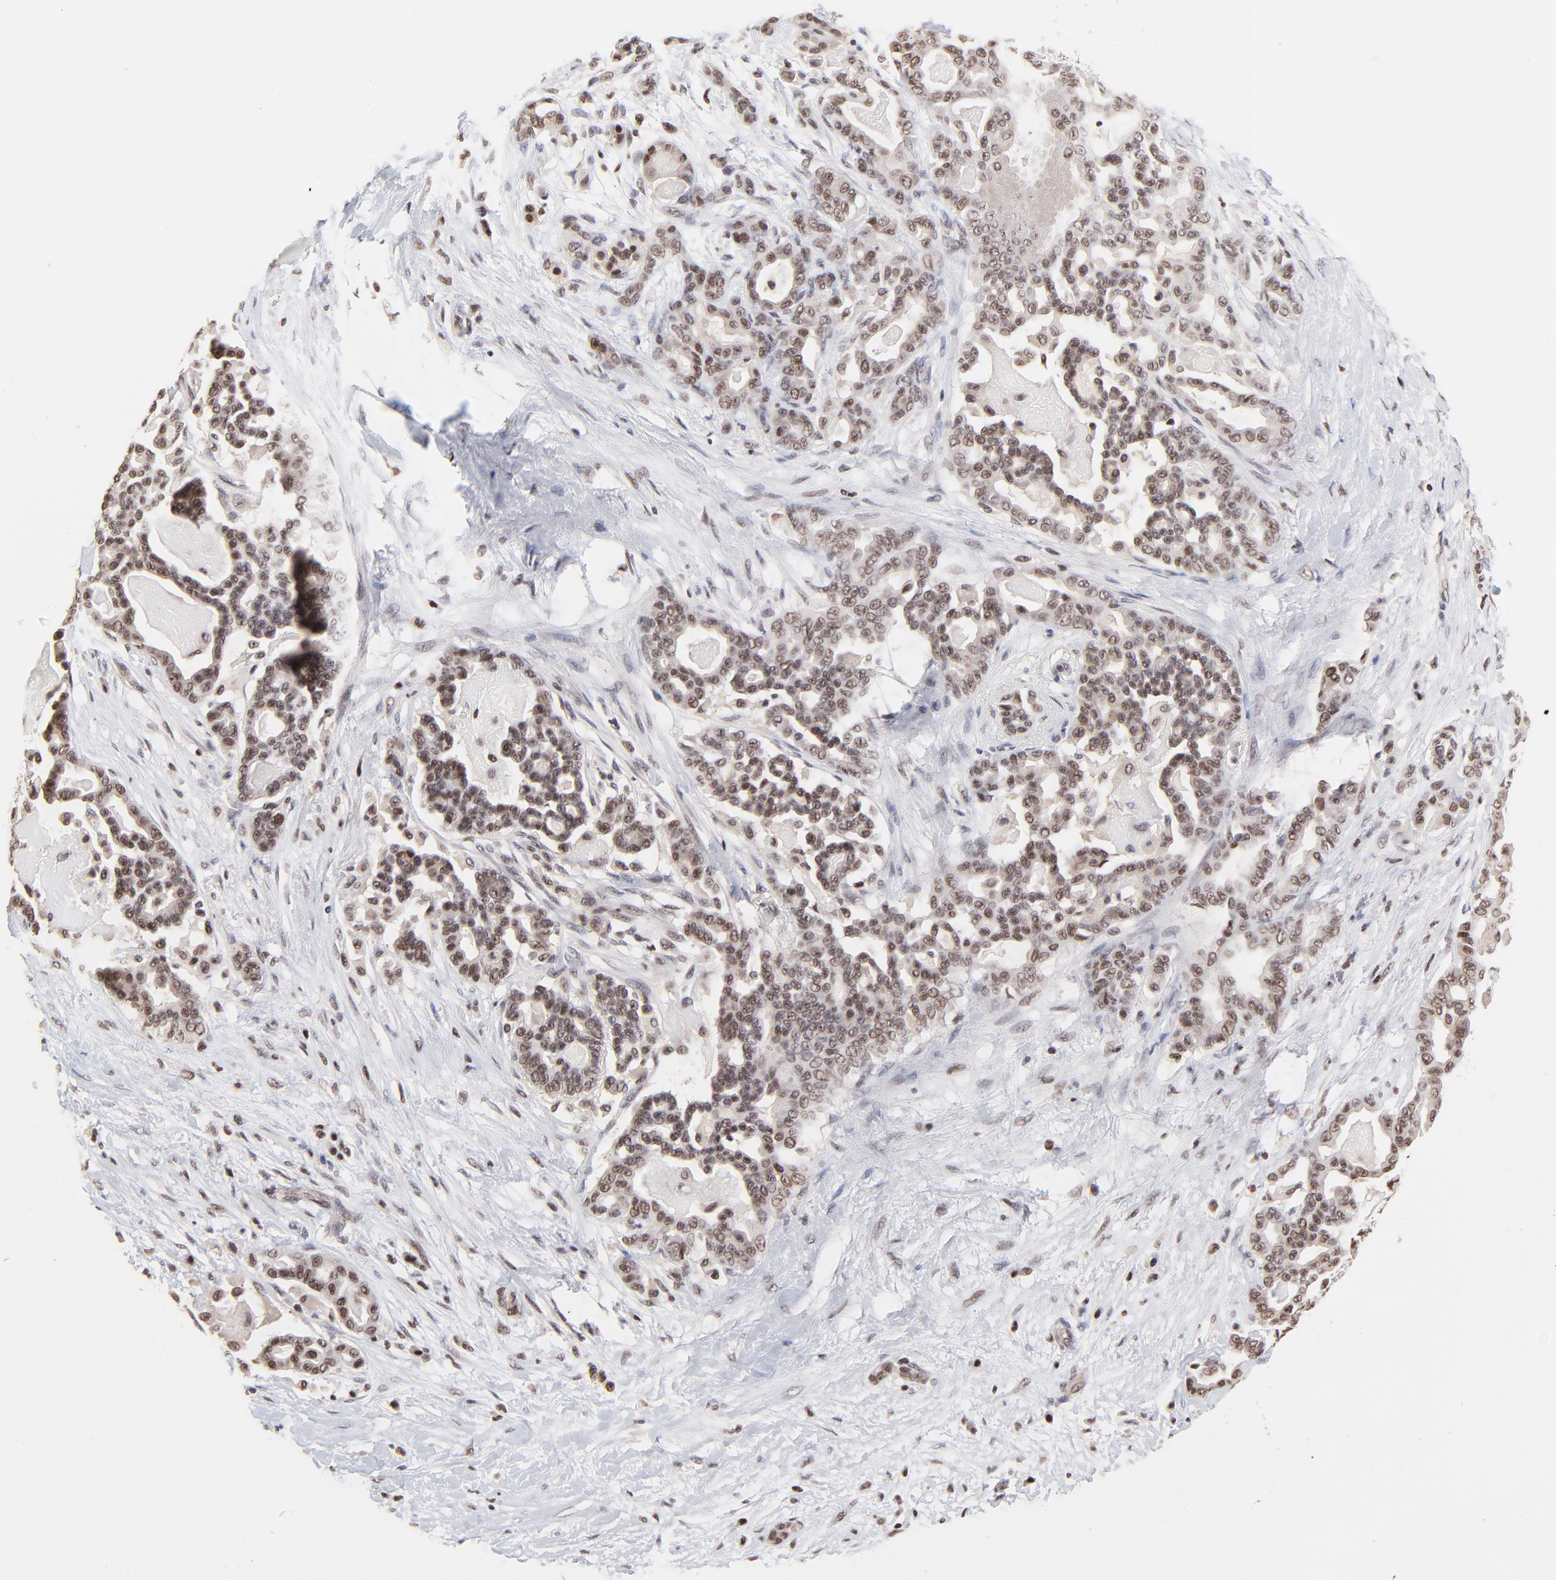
{"staining": {"intensity": "moderate", "quantity": "25%-75%", "location": "nuclear"}, "tissue": "pancreatic cancer", "cell_type": "Tumor cells", "image_type": "cancer", "snomed": [{"axis": "morphology", "description": "Adenocarcinoma, NOS"}, {"axis": "topography", "description": "Pancreas"}], "caption": "Protein expression analysis of pancreatic adenocarcinoma reveals moderate nuclear positivity in about 25%-75% of tumor cells.", "gene": "DSN1", "patient": {"sex": "male", "age": 63}}